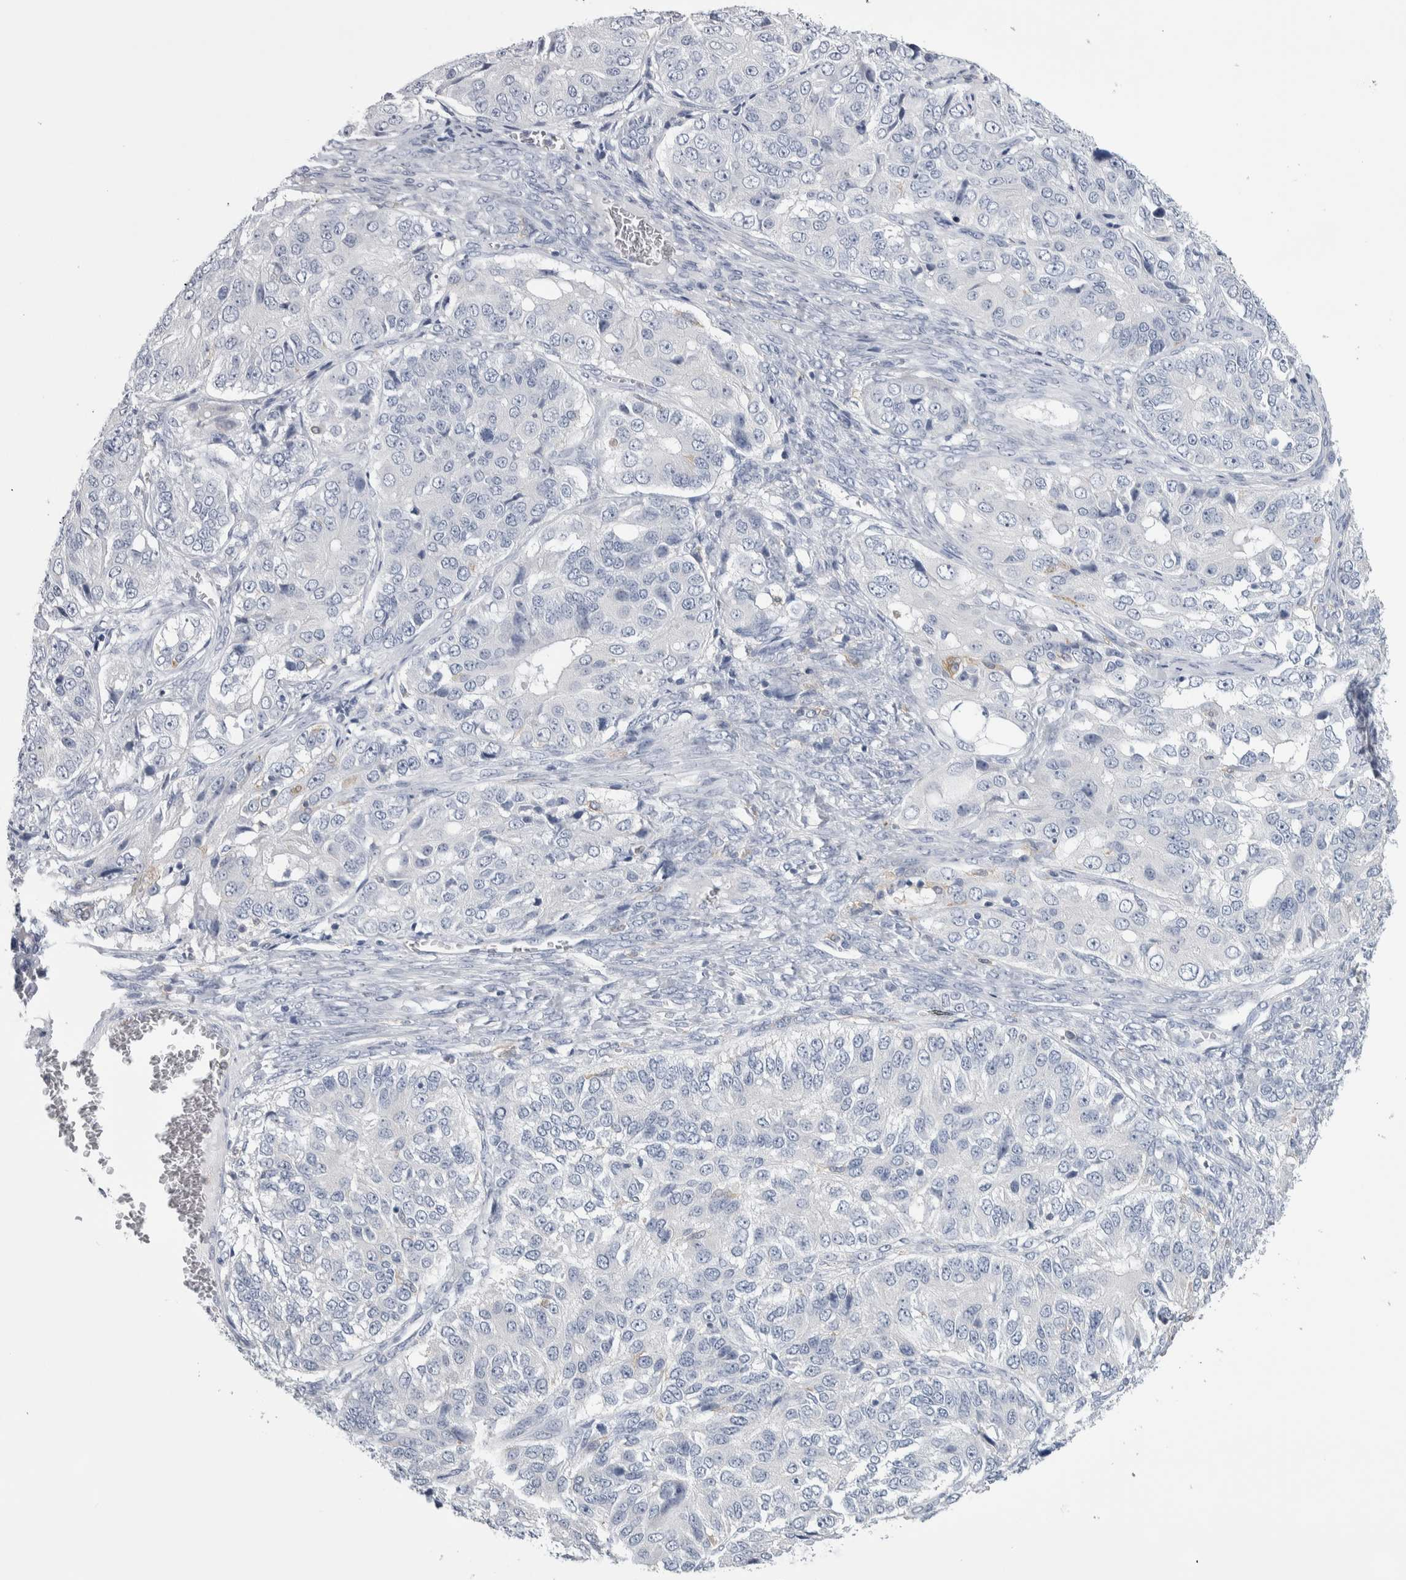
{"staining": {"intensity": "negative", "quantity": "none", "location": "none"}, "tissue": "ovarian cancer", "cell_type": "Tumor cells", "image_type": "cancer", "snomed": [{"axis": "morphology", "description": "Carcinoma, endometroid"}, {"axis": "topography", "description": "Ovary"}], "caption": "An IHC image of ovarian cancer (endometroid carcinoma) is shown. There is no staining in tumor cells of ovarian cancer (endometroid carcinoma).", "gene": "SKAP2", "patient": {"sex": "female", "age": 51}}